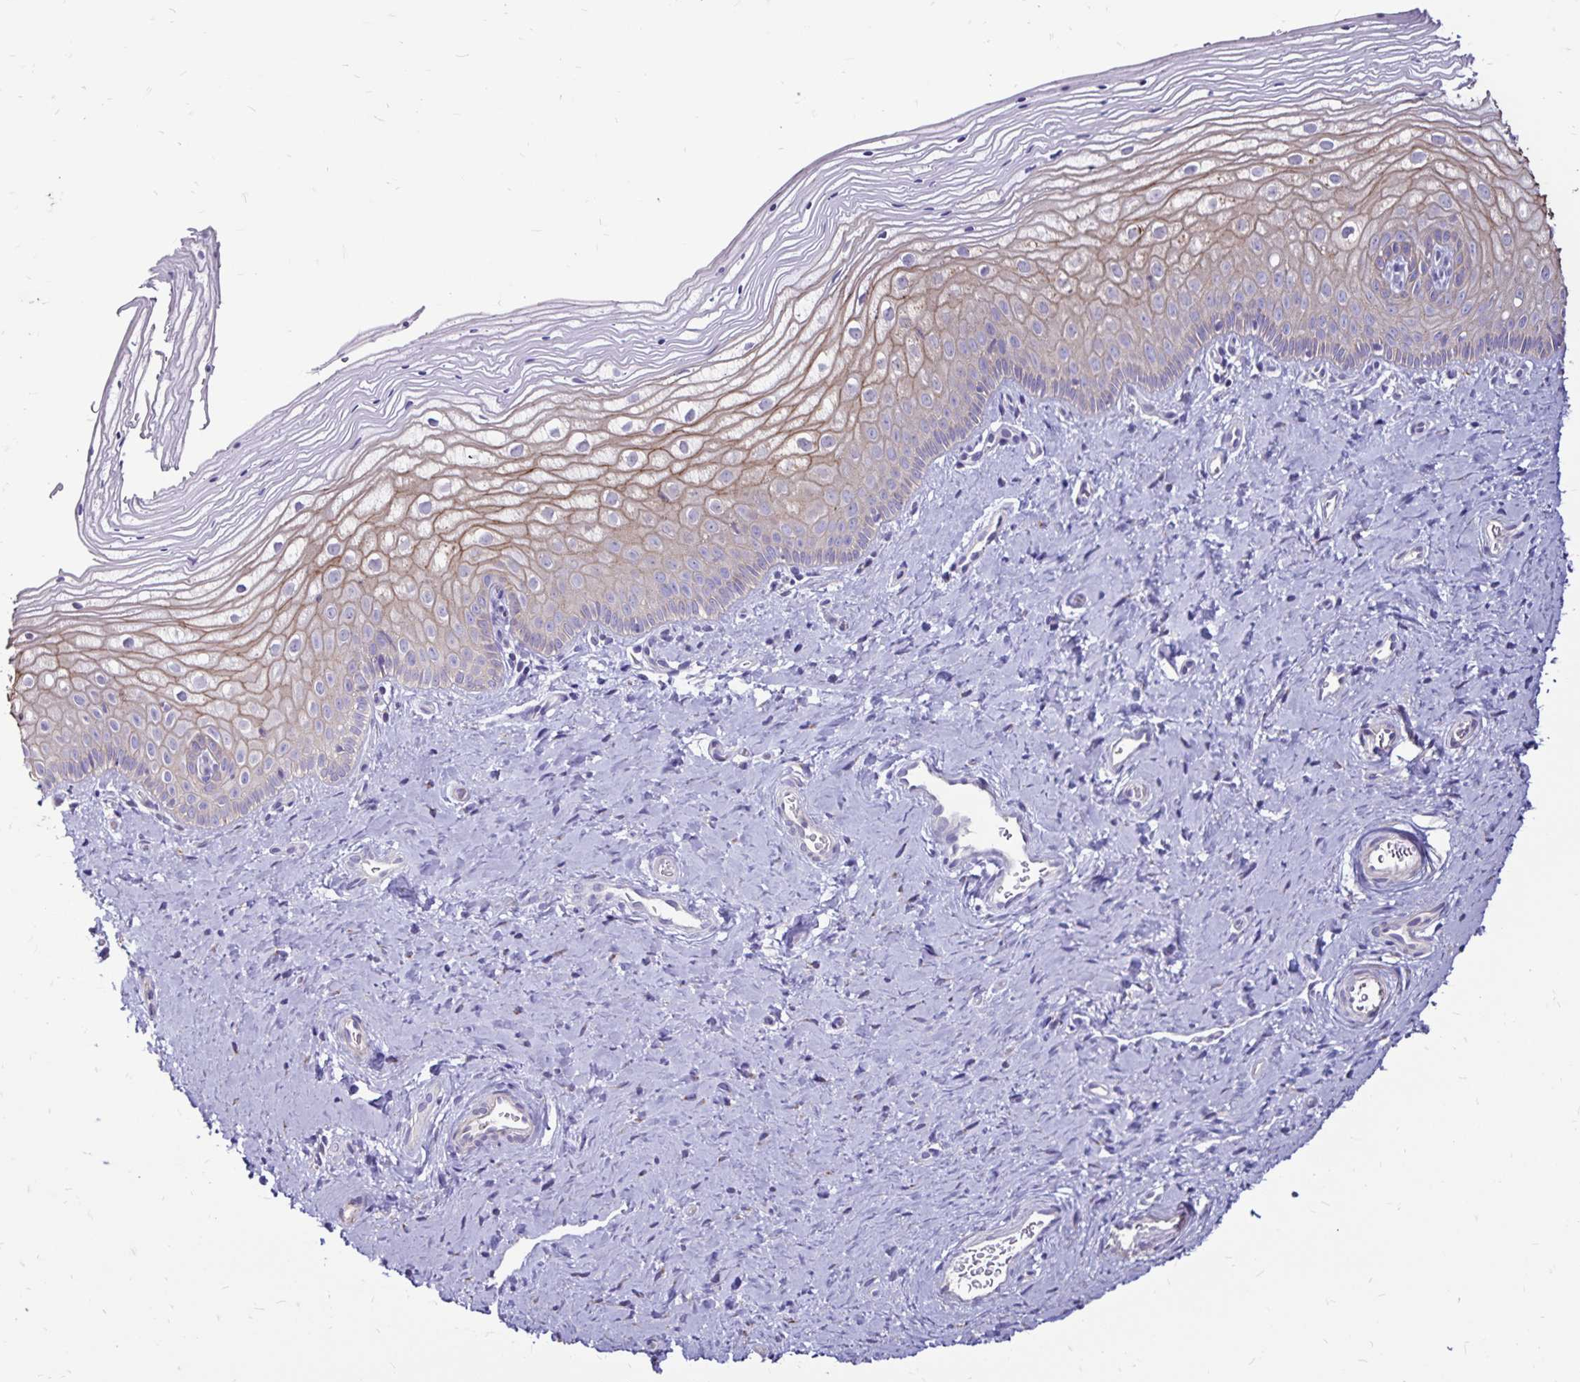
{"staining": {"intensity": "moderate", "quantity": "<25%", "location": "cytoplasmic/membranous"}, "tissue": "vagina", "cell_type": "Squamous epithelial cells", "image_type": "normal", "snomed": [{"axis": "morphology", "description": "Normal tissue, NOS"}, {"axis": "topography", "description": "Vagina"}], "caption": "Squamous epithelial cells display moderate cytoplasmic/membranous positivity in approximately <25% of cells in unremarkable vagina.", "gene": "EVPL", "patient": {"sex": "female", "age": 39}}